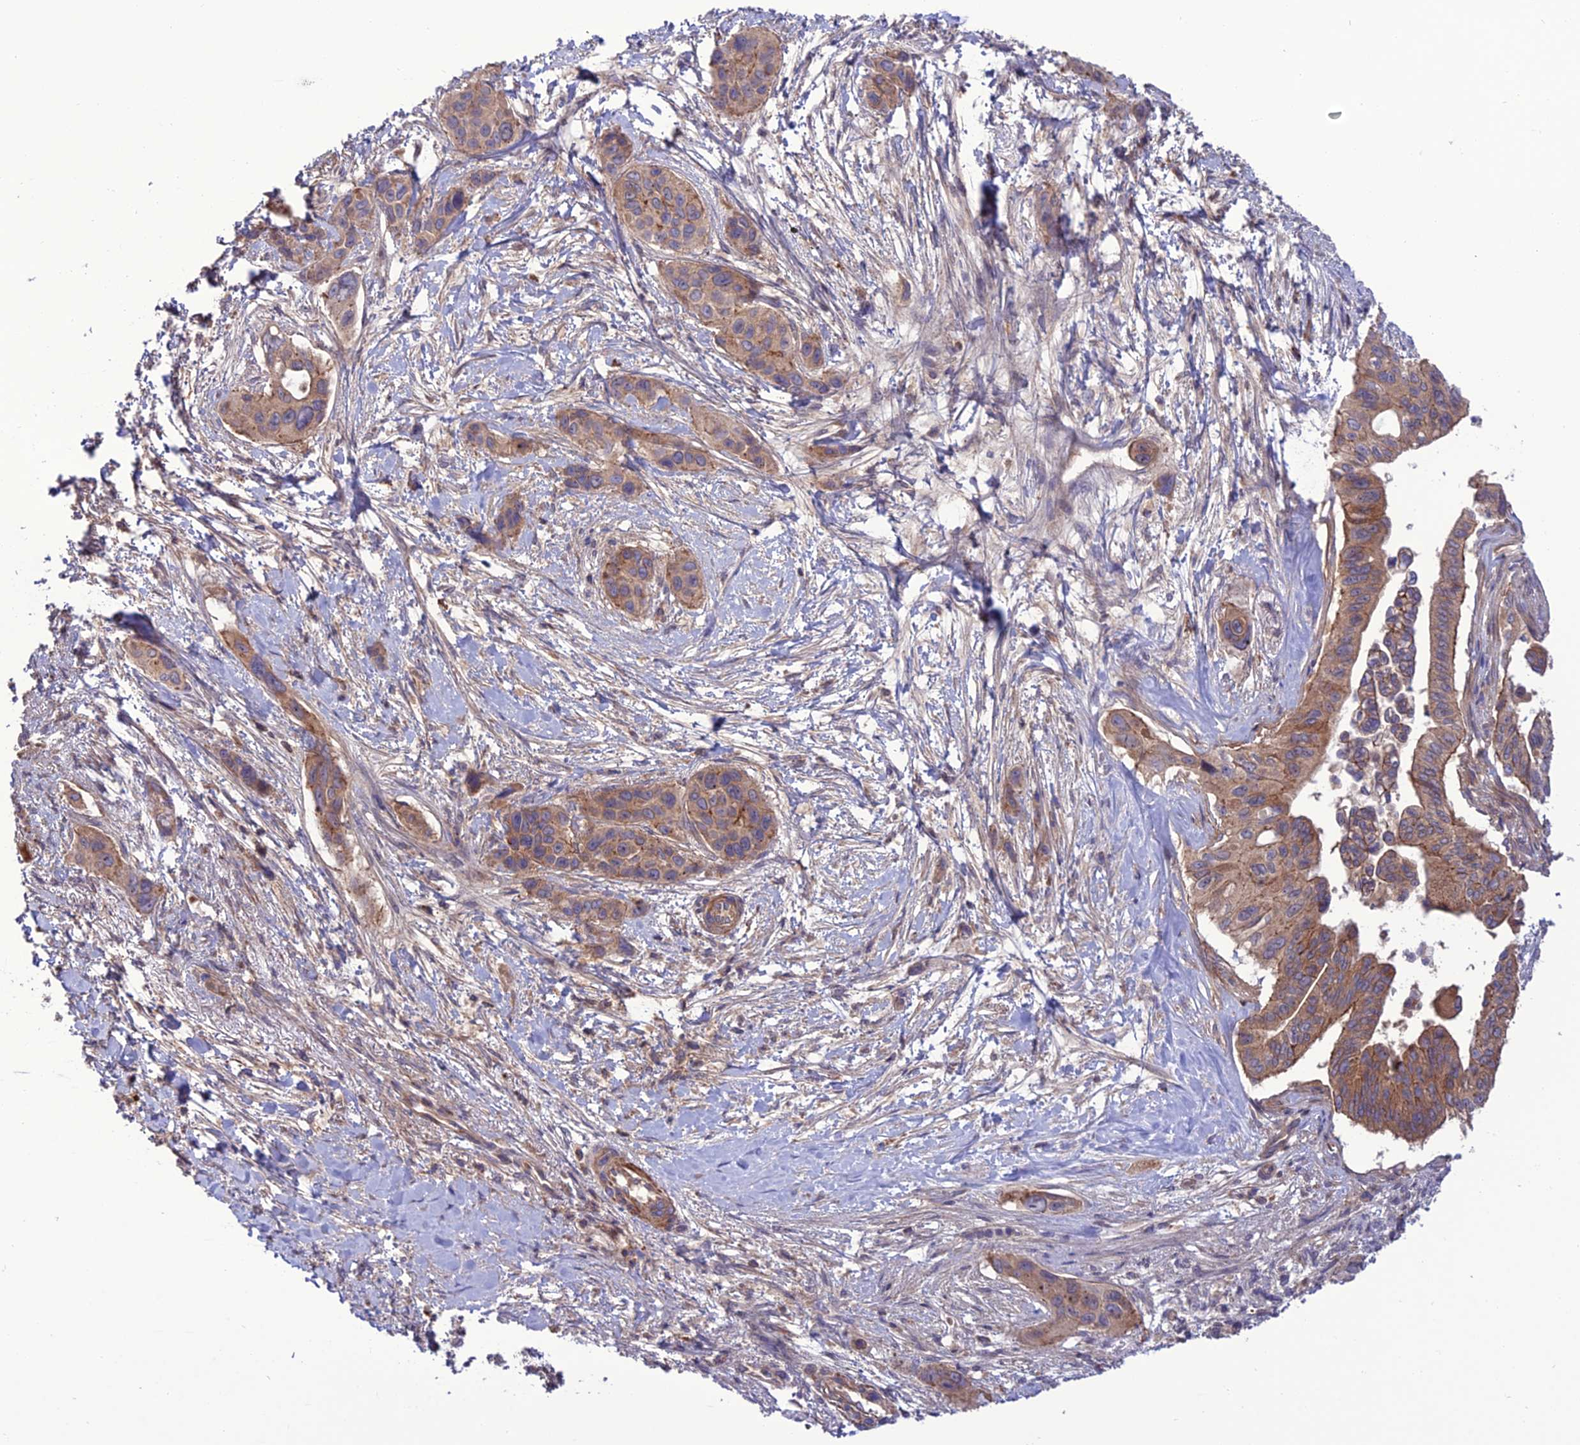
{"staining": {"intensity": "moderate", "quantity": ">75%", "location": "cytoplasmic/membranous"}, "tissue": "pancreatic cancer", "cell_type": "Tumor cells", "image_type": "cancer", "snomed": [{"axis": "morphology", "description": "Adenocarcinoma, NOS"}, {"axis": "topography", "description": "Pancreas"}], "caption": "The photomicrograph demonstrates immunohistochemical staining of pancreatic cancer. There is moderate cytoplasmic/membranous staining is appreciated in about >75% of tumor cells.", "gene": "PPIL3", "patient": {"sex": "male", "age": 72}}